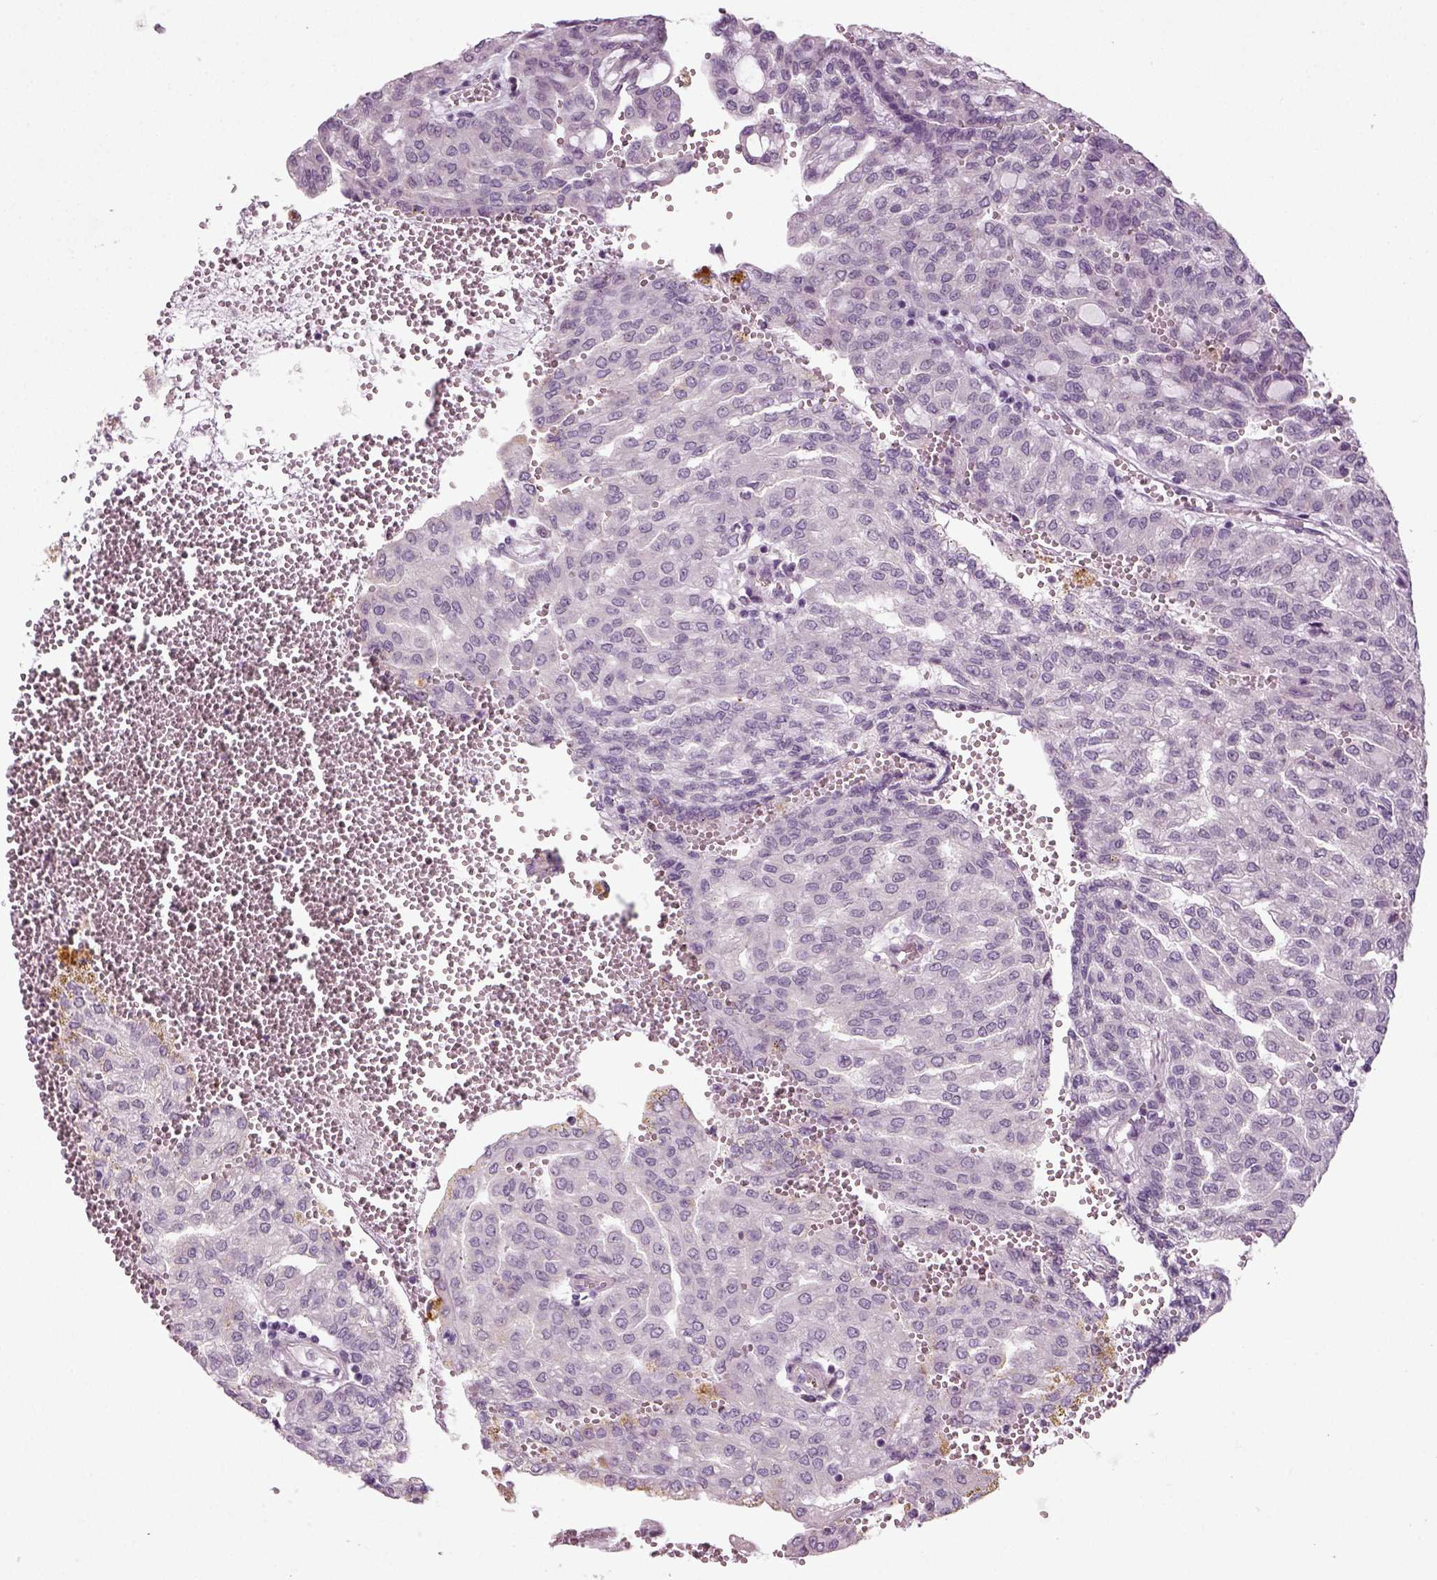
{"staining": {"intensity": "negative", "quantity": "none", "location": "none"}, "tissue": "renal cancer", "cell_type": "Tumor cells", "image_type": "cancer", "snomed": [{"axis": "morphology", "description": "Adenocarcinoma, NOS"}, {"axis": "topography", "description": "Kidney"}], "caption": "IHC histopathology image of neoplastic tissue: human renal cancer stained with DAB (3,3'-diaminobenzidine) shows no significant protein staining in tumor cells.", "gene": "SYNGAP1", "patient": {"sex": "male", "age": 63}}